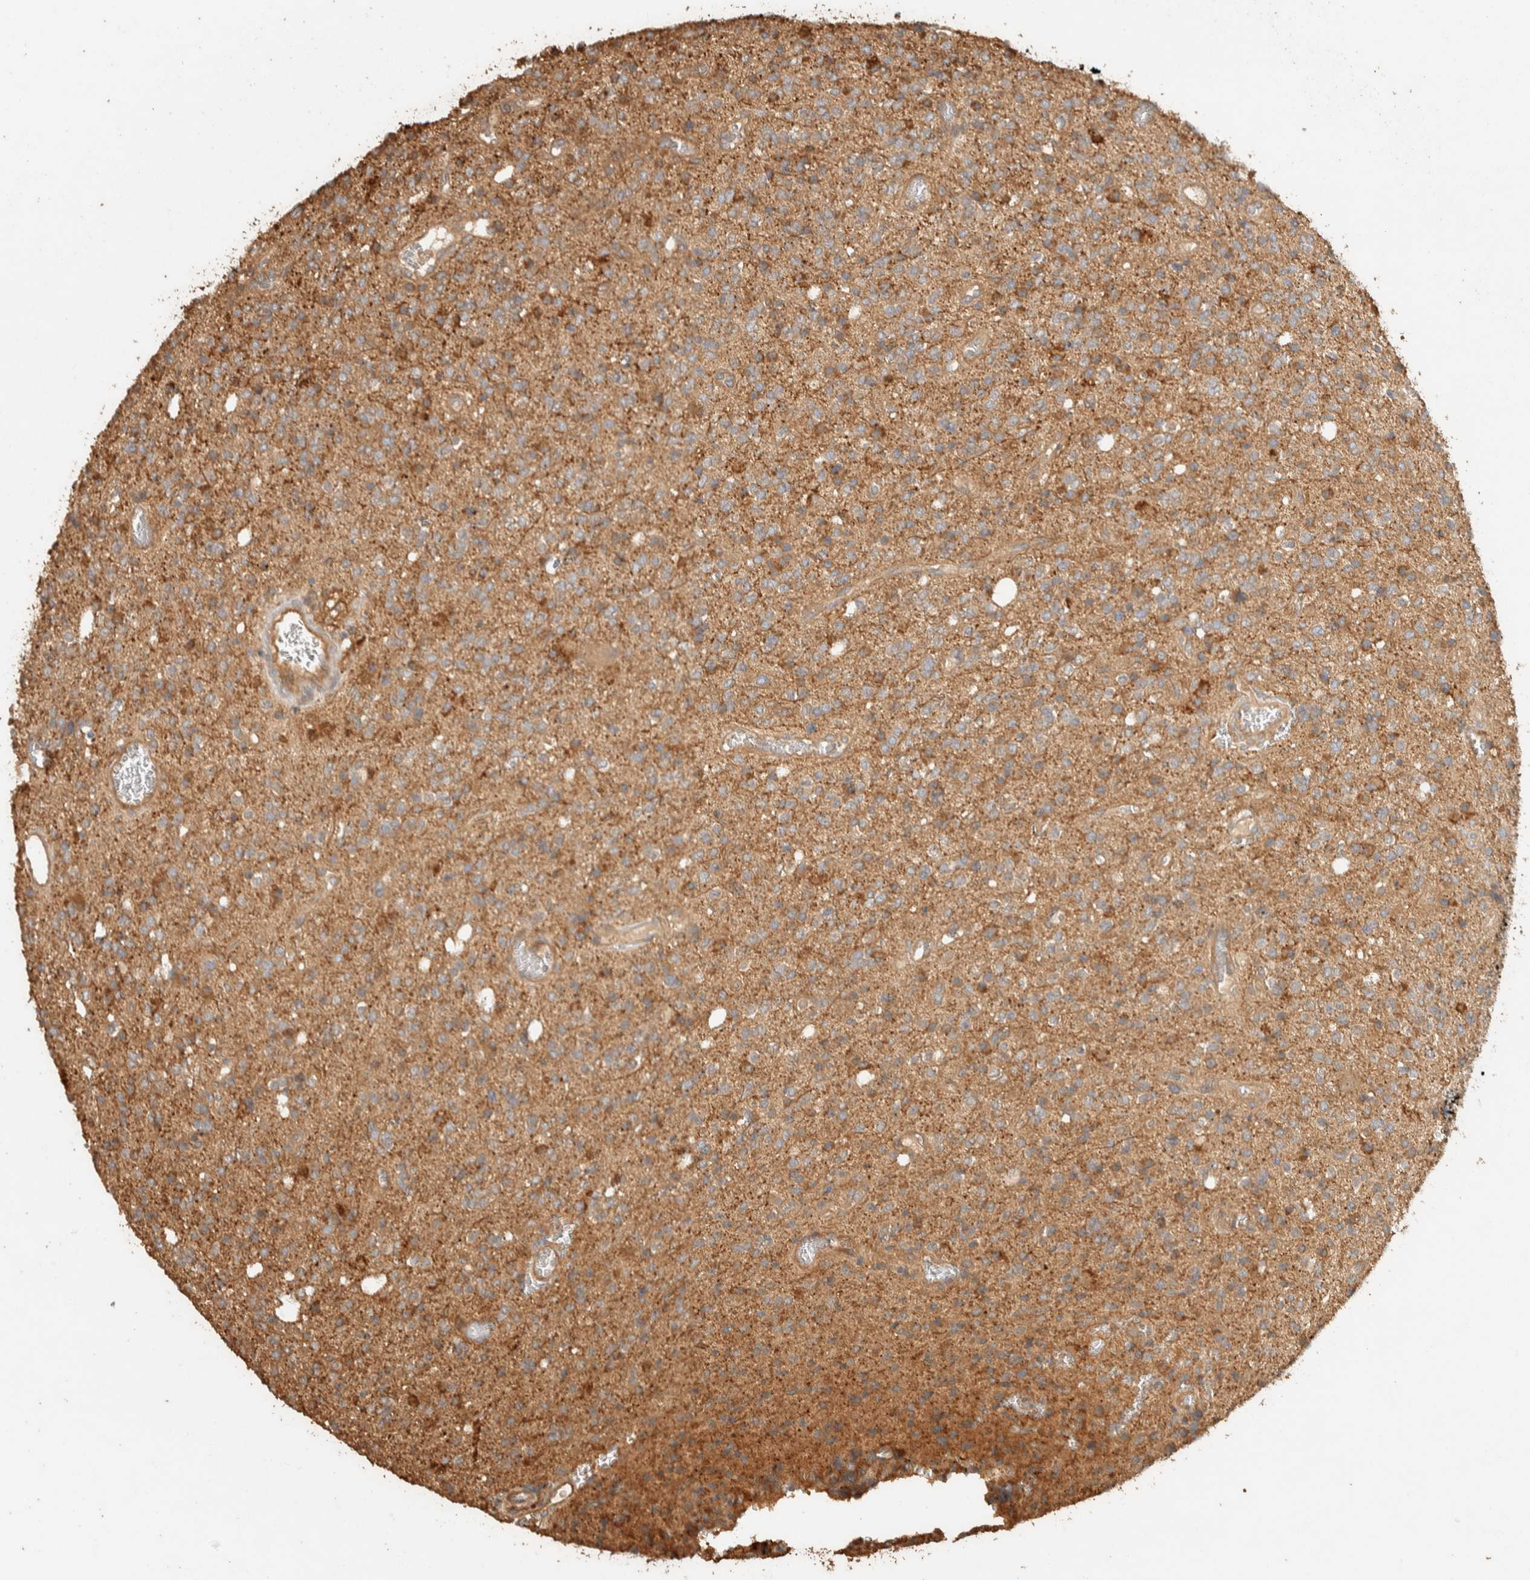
{"staining": {"intensity": "weak", "quantity": ">75%", "location": "cytoplasmic/membranous"}, "tissue": "glioma", "cell_type": "Tumor cells", "image_type": "cancer", "snomed": [{"axis": "morphology", "description": "Glioma, malignant, High grade"}, {"axis": "topography", "description": "Brain"}], "caption": "Immunohistochemistry of human glioma demonstrates low levels of weak cytoplasmic/membranous staining in about >75% of tumor cells. (DAB IHC with brightfield microscopy, high magnification).", "gene": "EXOC7", "patient": {"sex": "male", "age": 34}}